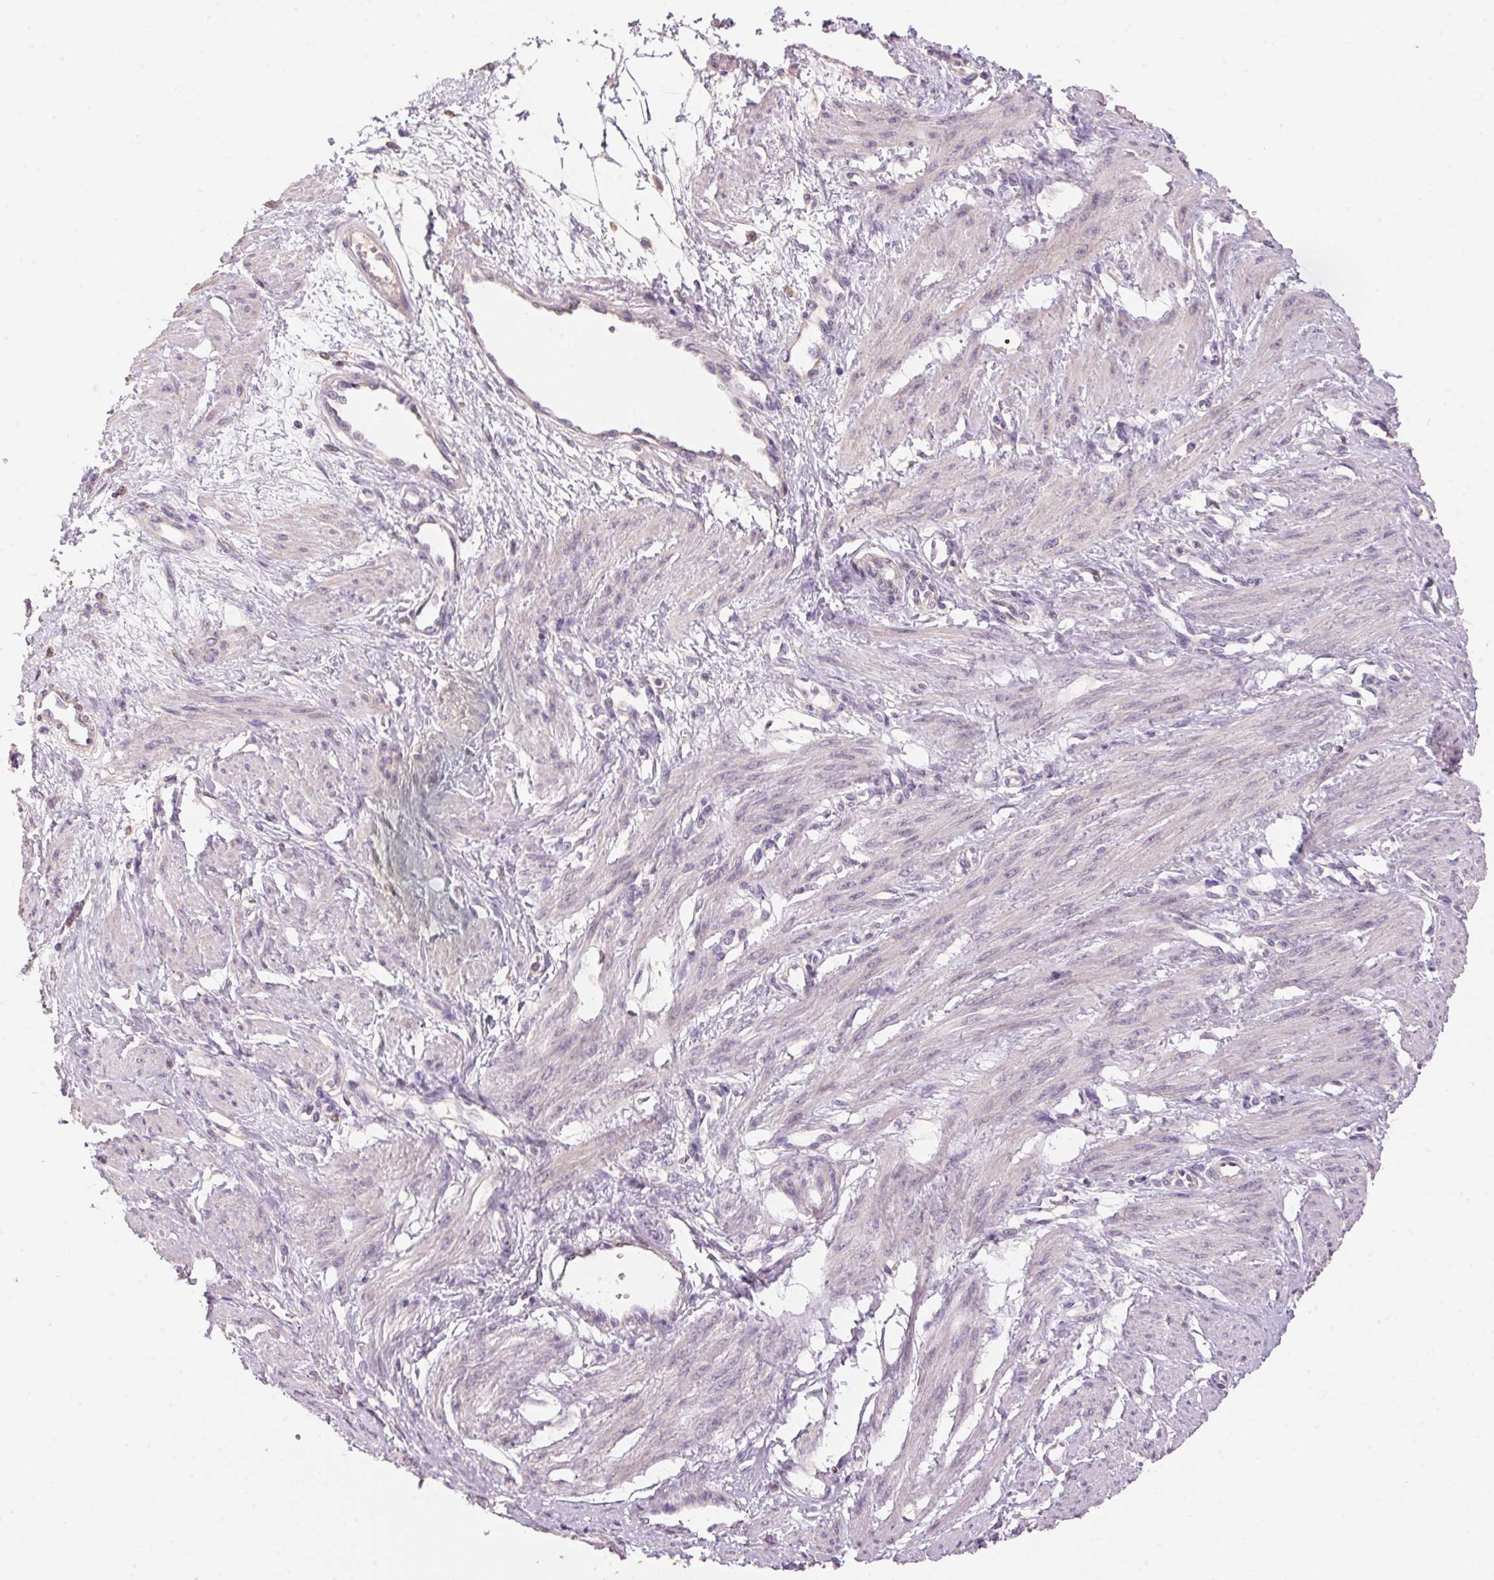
{"staining": {"intensity": "negative", "quantity": "none", "location": "none"}, "tissue": "smooth muscle", "cell_type": "Smooth muscle cells", "image_type": "normal", "snomed": [{"axis": "morphology", "description": "Normal tissue, NOS"}, {"axis": "topography", "description": "Smooth muscle"}, {"axis": "topography", "description": "Uterus"}], "caption": "Immunohistochemistry micrograph of normal smooth muscle: human smooth muscle stained with DAB (3,3'-diaminobenzidine) displays no significant protein expression in smooth muscle cells.", "gene": "LYZL6", "patient": {"sex": "female", "age": 39}}